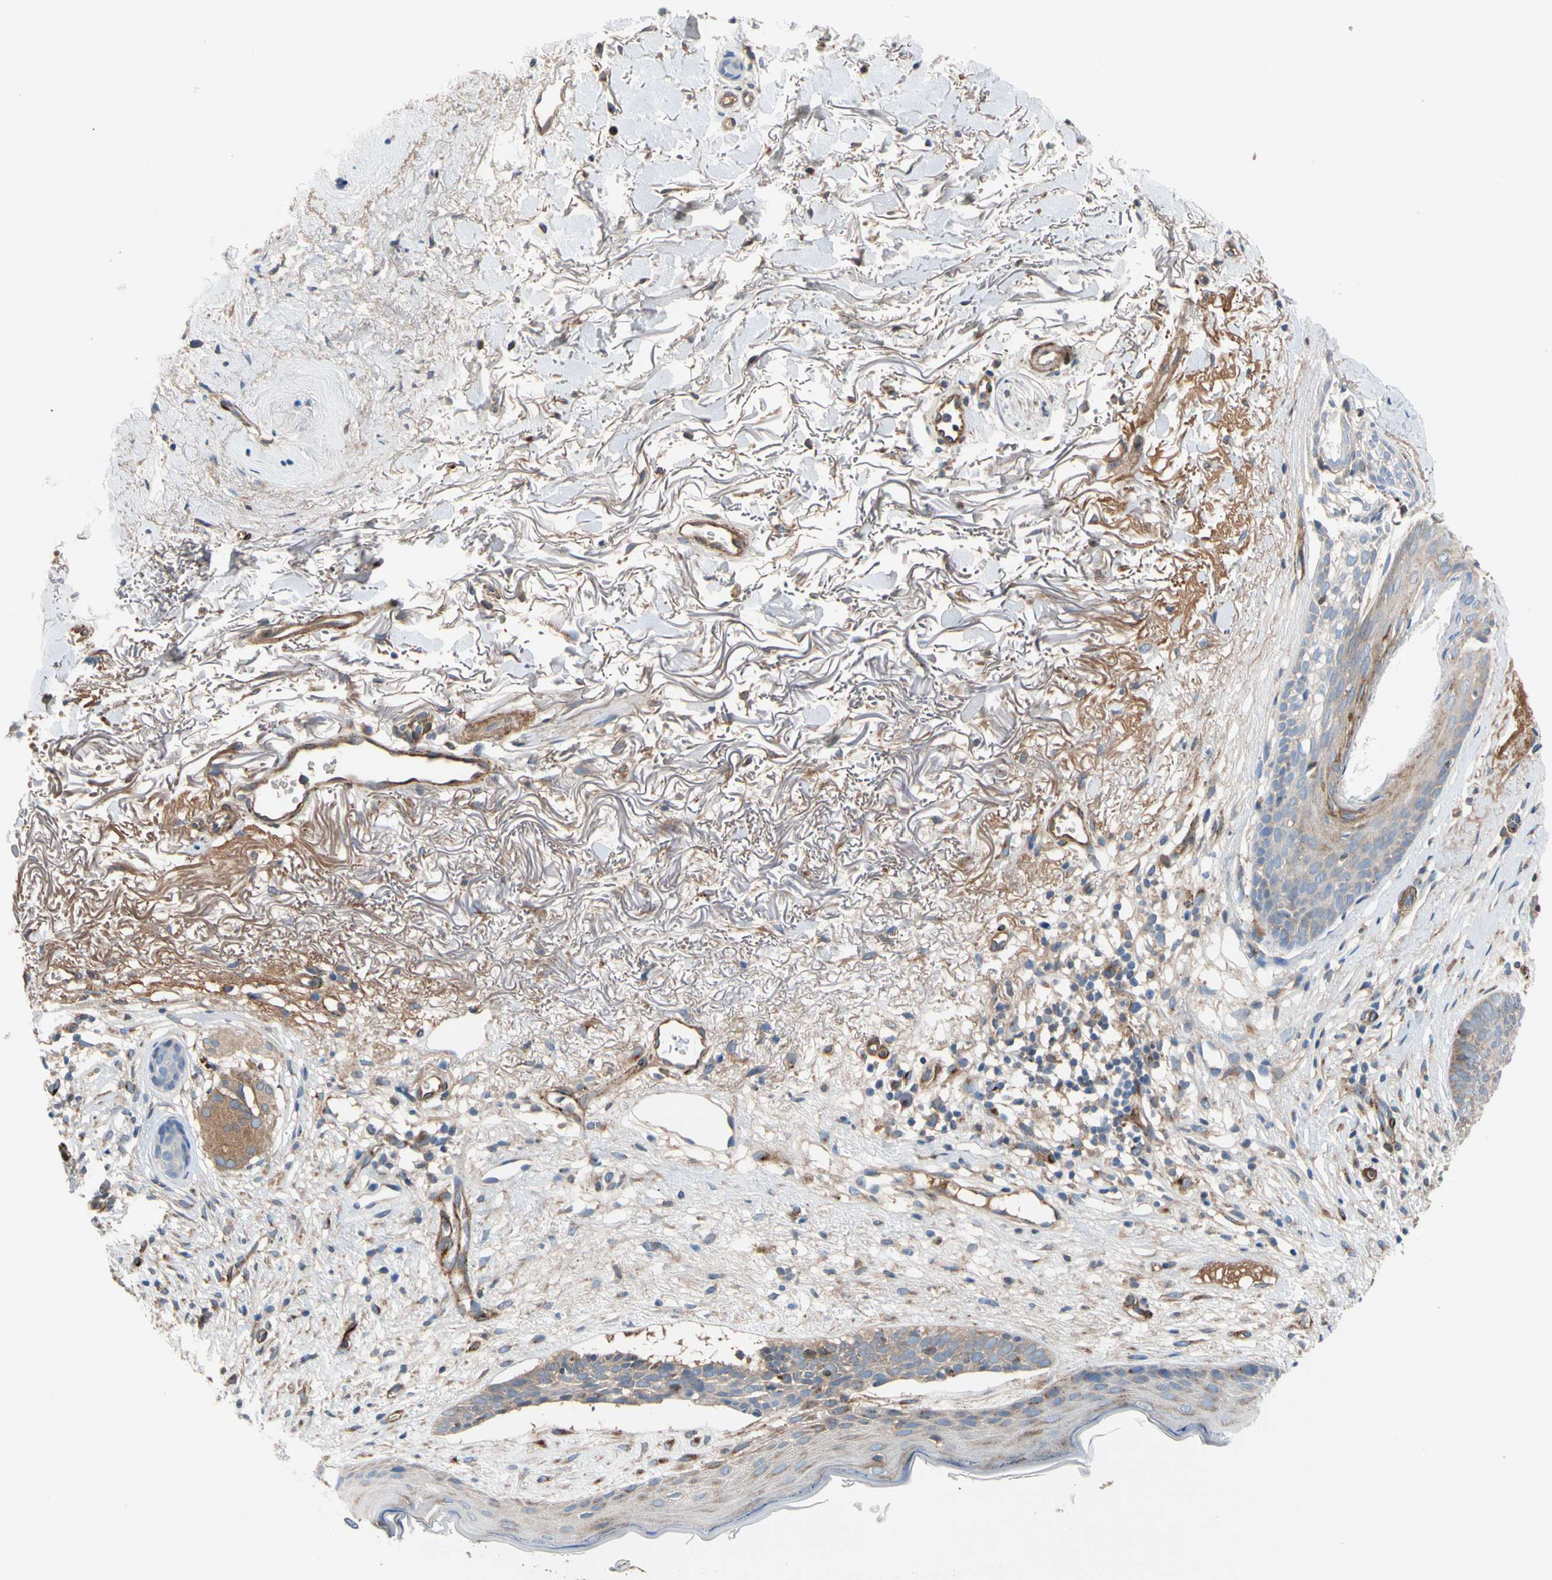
{"staining": {"intensity": "weak", "quantity": ">75%", "location": "cytoplasmic/membranous"}, "tissue": "skin cancer", "cell_type": "Tumor cells", "image_type": "cancer", "snomed": [{"axis": "morphology", "description": "Normal tissue, NOS"}, {"axis": "morphology", "description": "Basal cell carcinoma"}, {"axis": "topography", "description": "Skin"}], "caption": "The histopathology image exhibits staining of skin cancer (basal cell carcinoma), revealing weak cytoplasmic/membranous protein positivity (brown color) within tumor cells.", "gene": "ENTREP3", "patient": {"sex": "female", "age": 70}}